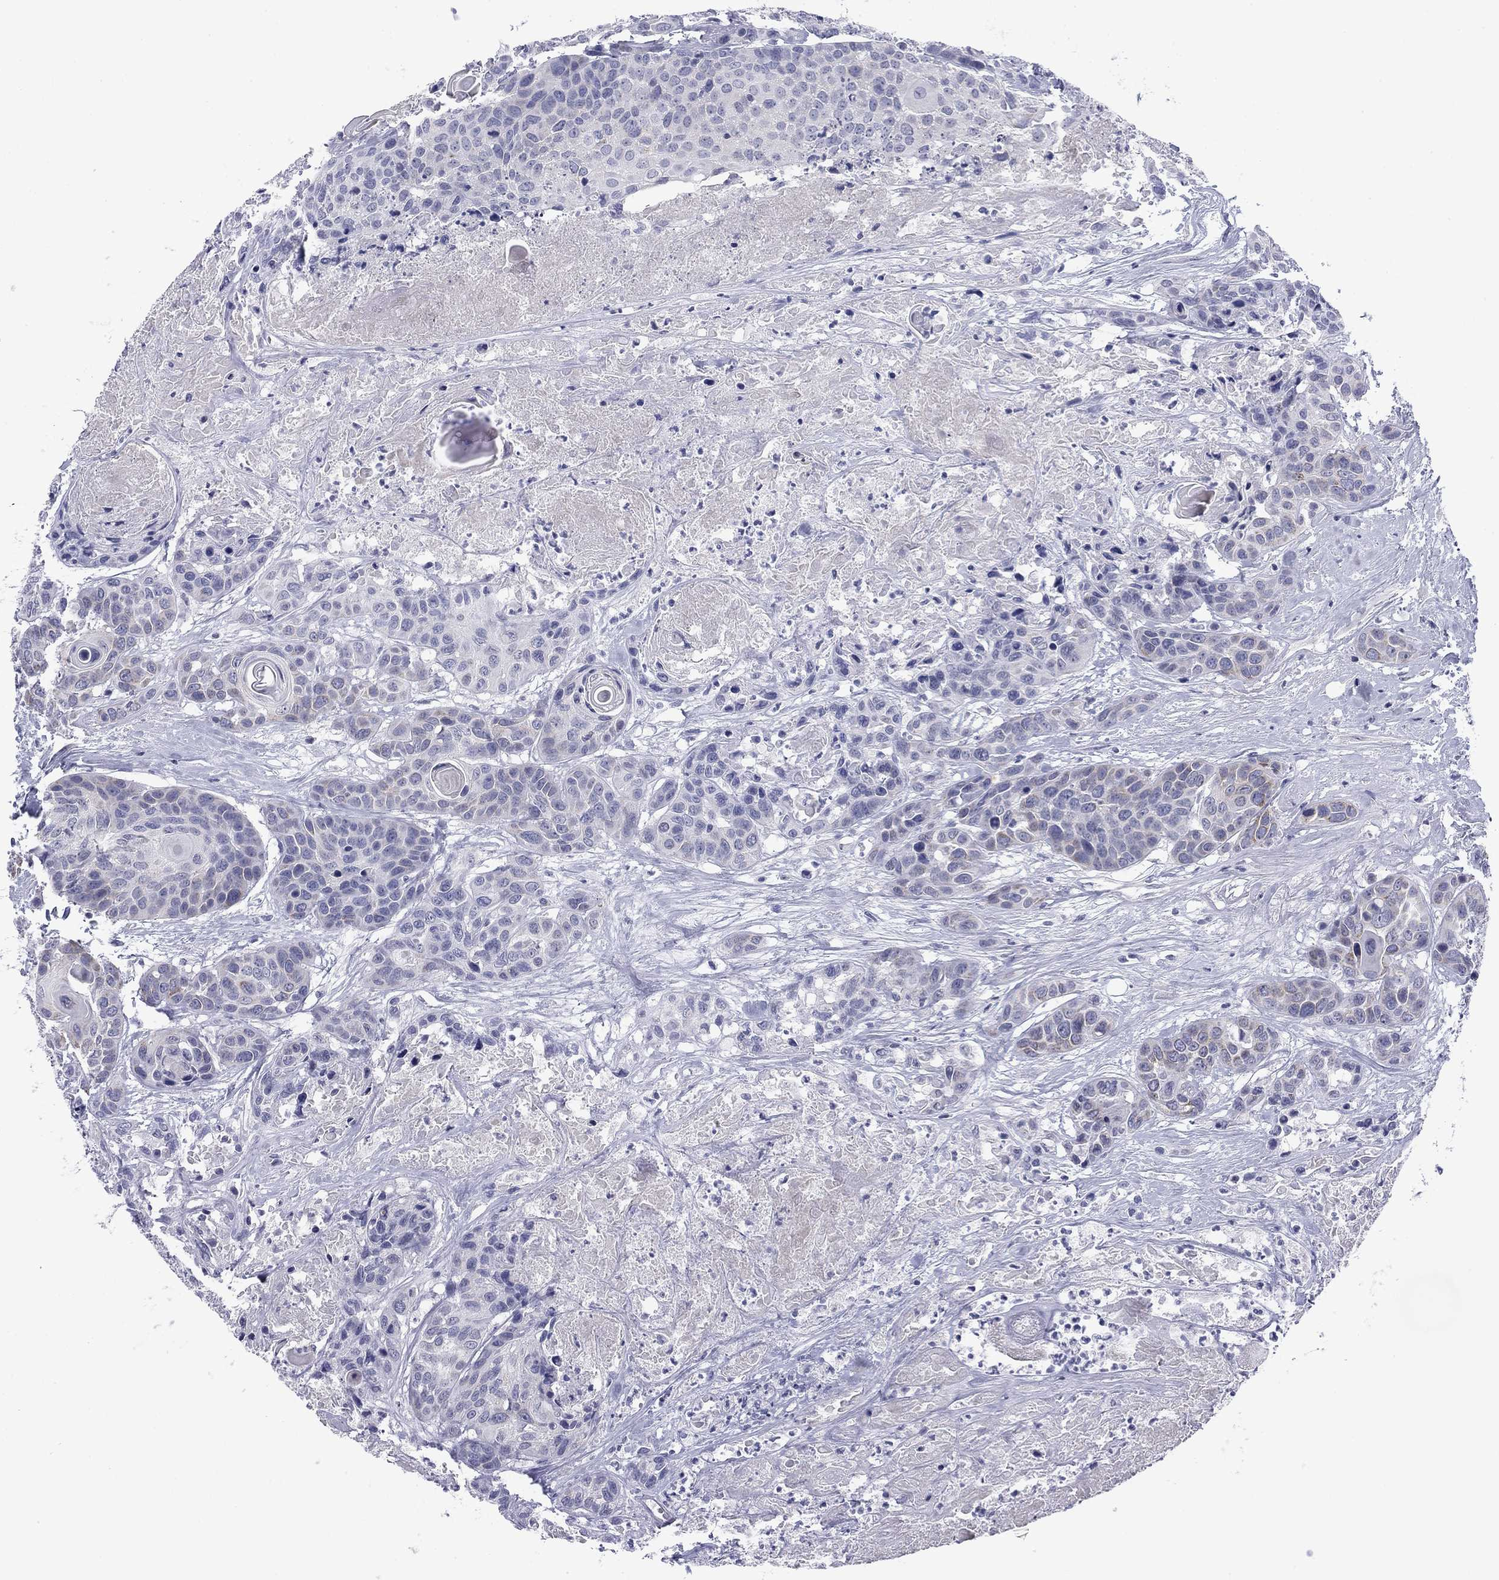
{"staining": {"intensity": "negative", "quantity": "none", "location": "none"}, "tissue": "head and neck cancer", "cell_type": "Tumor cells", "image_type": "cancer", "snomed": [{"axis": "morphology", "description": "Squamous cell carcinoma, NOS"}, {"axis": "topography", "description": "Oral tissue"}, {"axis": "topography", "description": "Head-Neck"}], "caption": "High power microscopy histopathology image of an immunohistochemistry (IHC) image of head and neck cancer, revealing no significant positivity in tumor cells.", "gene": "PRPH", "patient": {"sex": "male", "age": 56}}